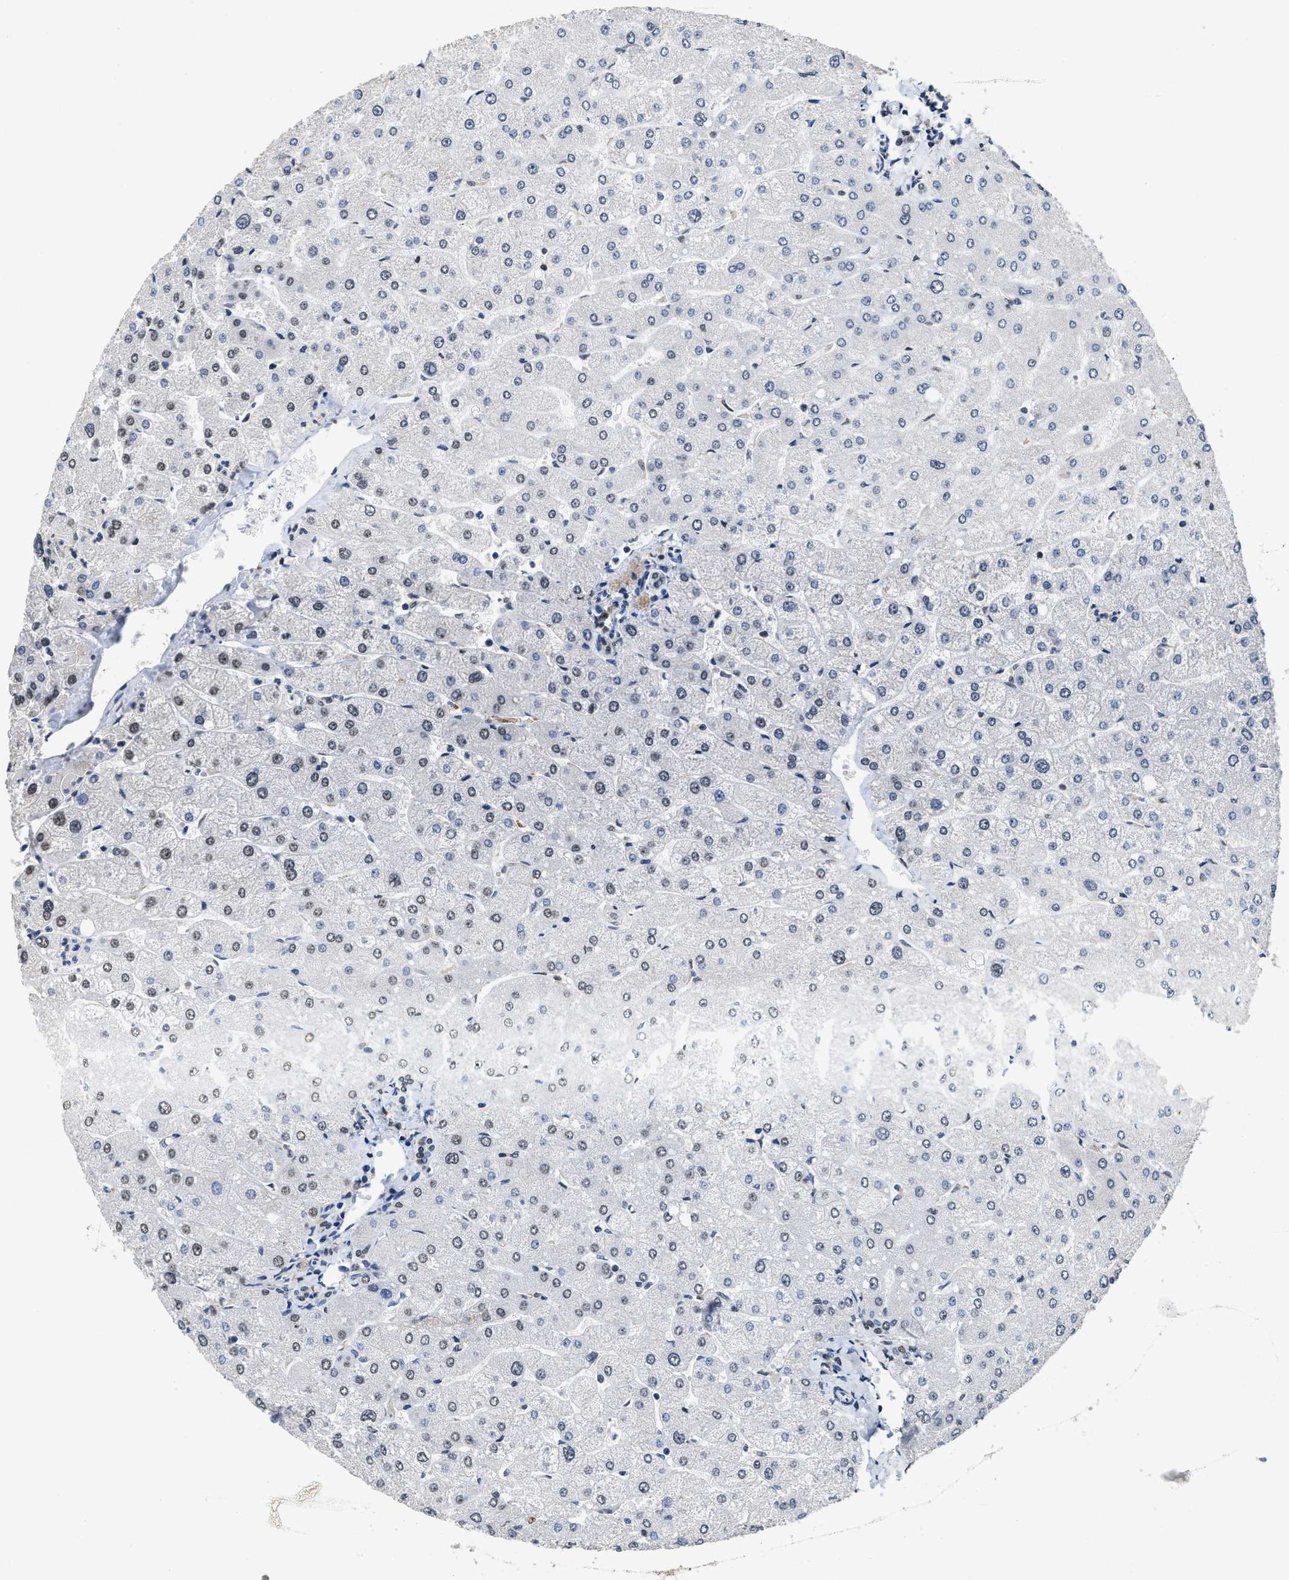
{"staining": {"intensity": "negative", "quantity": "none", "location": "none"}, "tissue": "liver", "cell_type": "Cholangiocytes", "image_type": "normal", "snomed": [{"axis": "morphology", "description": "Normal tissue, NOS"}, {"axis": "topography", "description": "Liver"}], "caption": "Immunohistochemistry (IHC) histopathology image of unremarkable liver: human liver stained with DAB displays no significant protein staining in cholangiocytes.", "gene": "SUPT16H", "patient": {"sex": "male", "age": 55}}